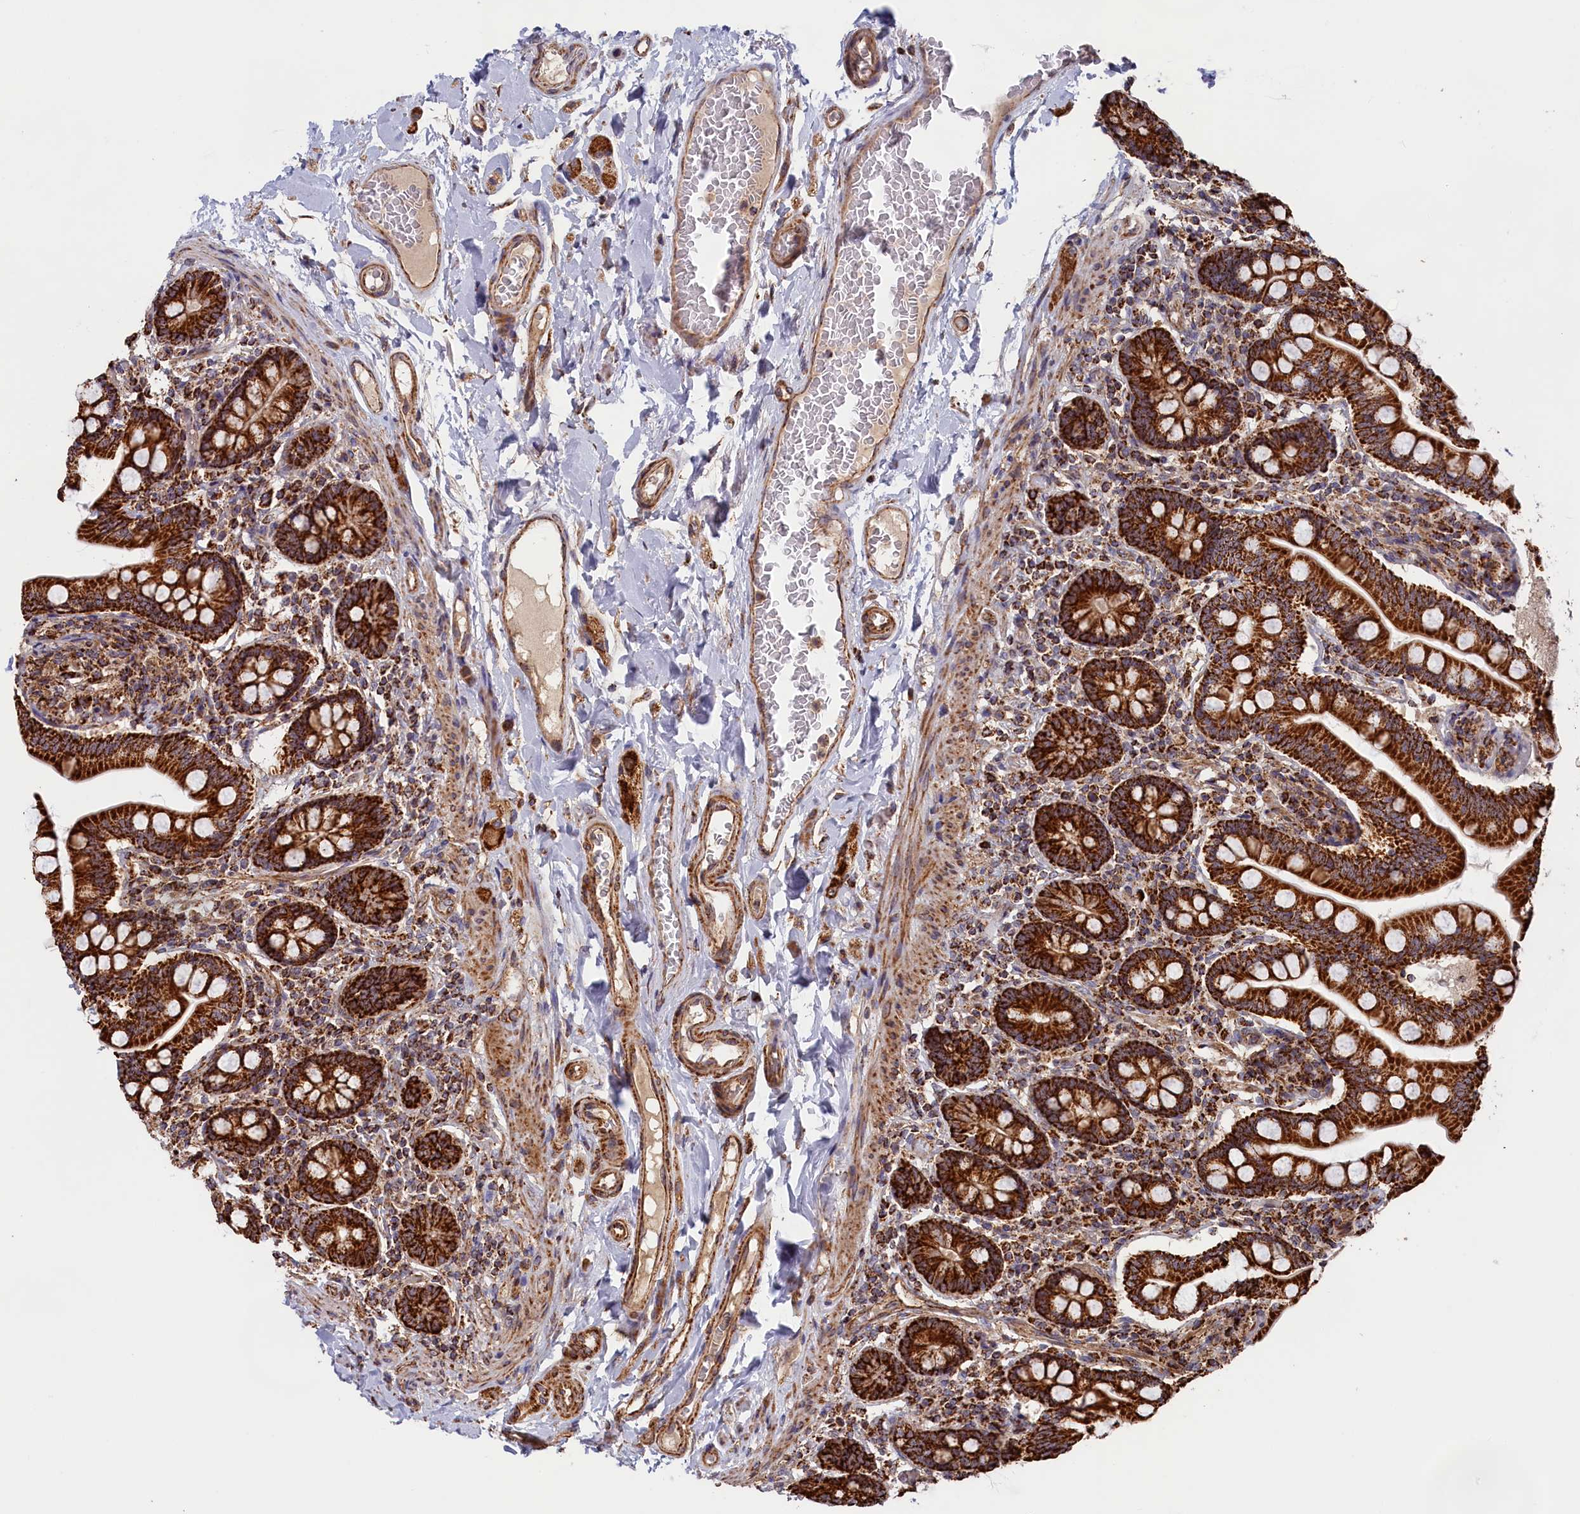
{"staining": {"intensity": "strong", "quantity": ">75%", "location": "cytoplasmic/membranous"}, "tissue": "small intestine", "cell_type": "Glandular cells", "image_type": "normal", "snomed": [{"axis": "morphology", "description": "Normal tissue, NOS"}, {"axis": "topography", "description": "Small intestine"}], "caption": "Unremarkable small intestine shows strong cytoplasmic/membranous positivity in about >75% of glandular cells.", "gene": "MACROD1", "patient": {"sex": "female", "age": 64}}